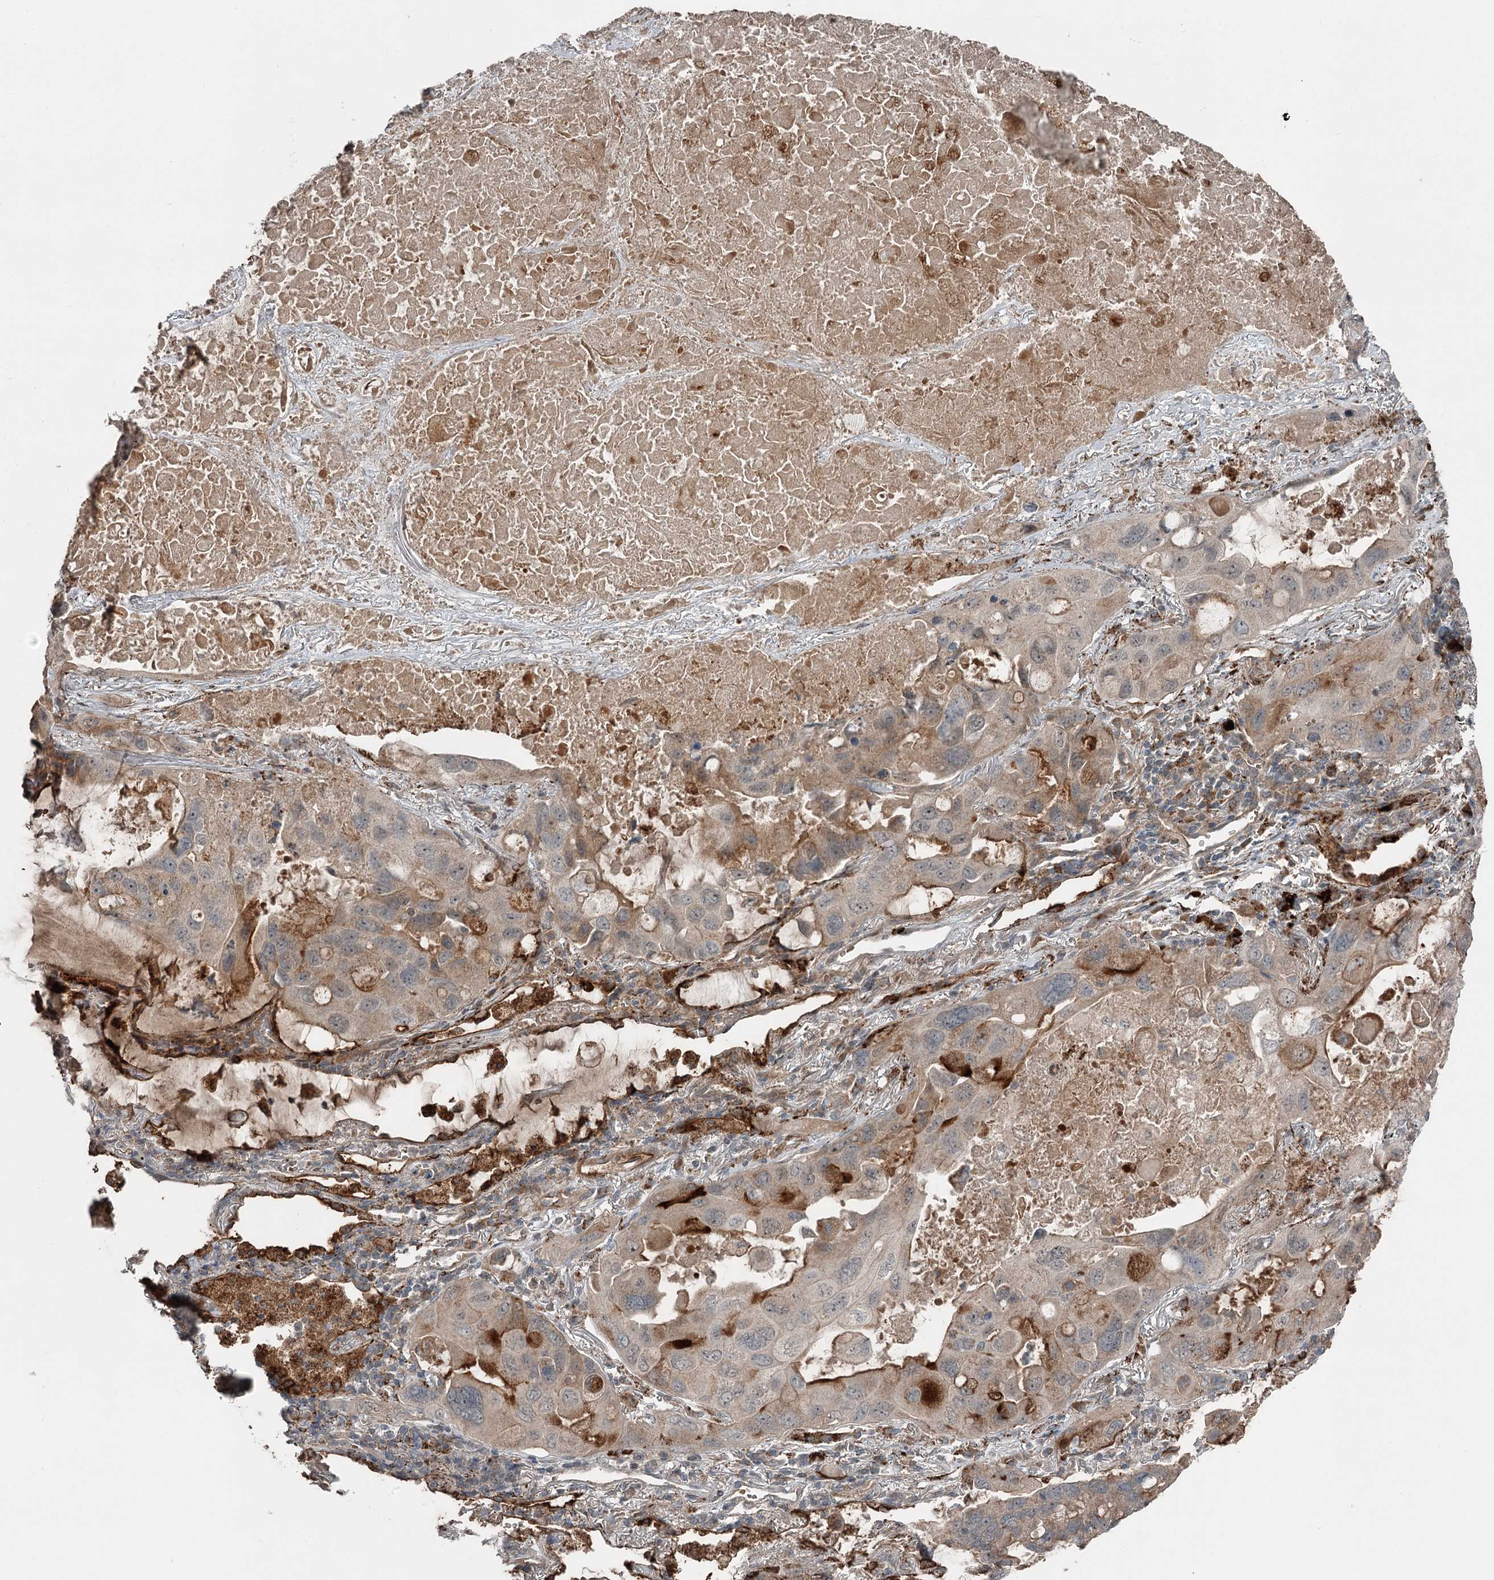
{"staining": {"intensity": "strong", "quantity": "<25%", "location": "cytoplasmic/membranous"}, "tissue": "lung cancer", "cell_type": "Tumor cells", "image_type": "cancer", "snomed": [{"axis": "morphology", "description": "Squamous cell carcinoma, NOS"}, {"axis": "topography", "description": "Lung"}], "caption": "Protein expression analysis of human lung cancer reveals strong cytoplasmic/membranous staining in about <25% of tumor cells.", "gene": "SLC39A8", "patient": {"sex": "female", "age": 73}}